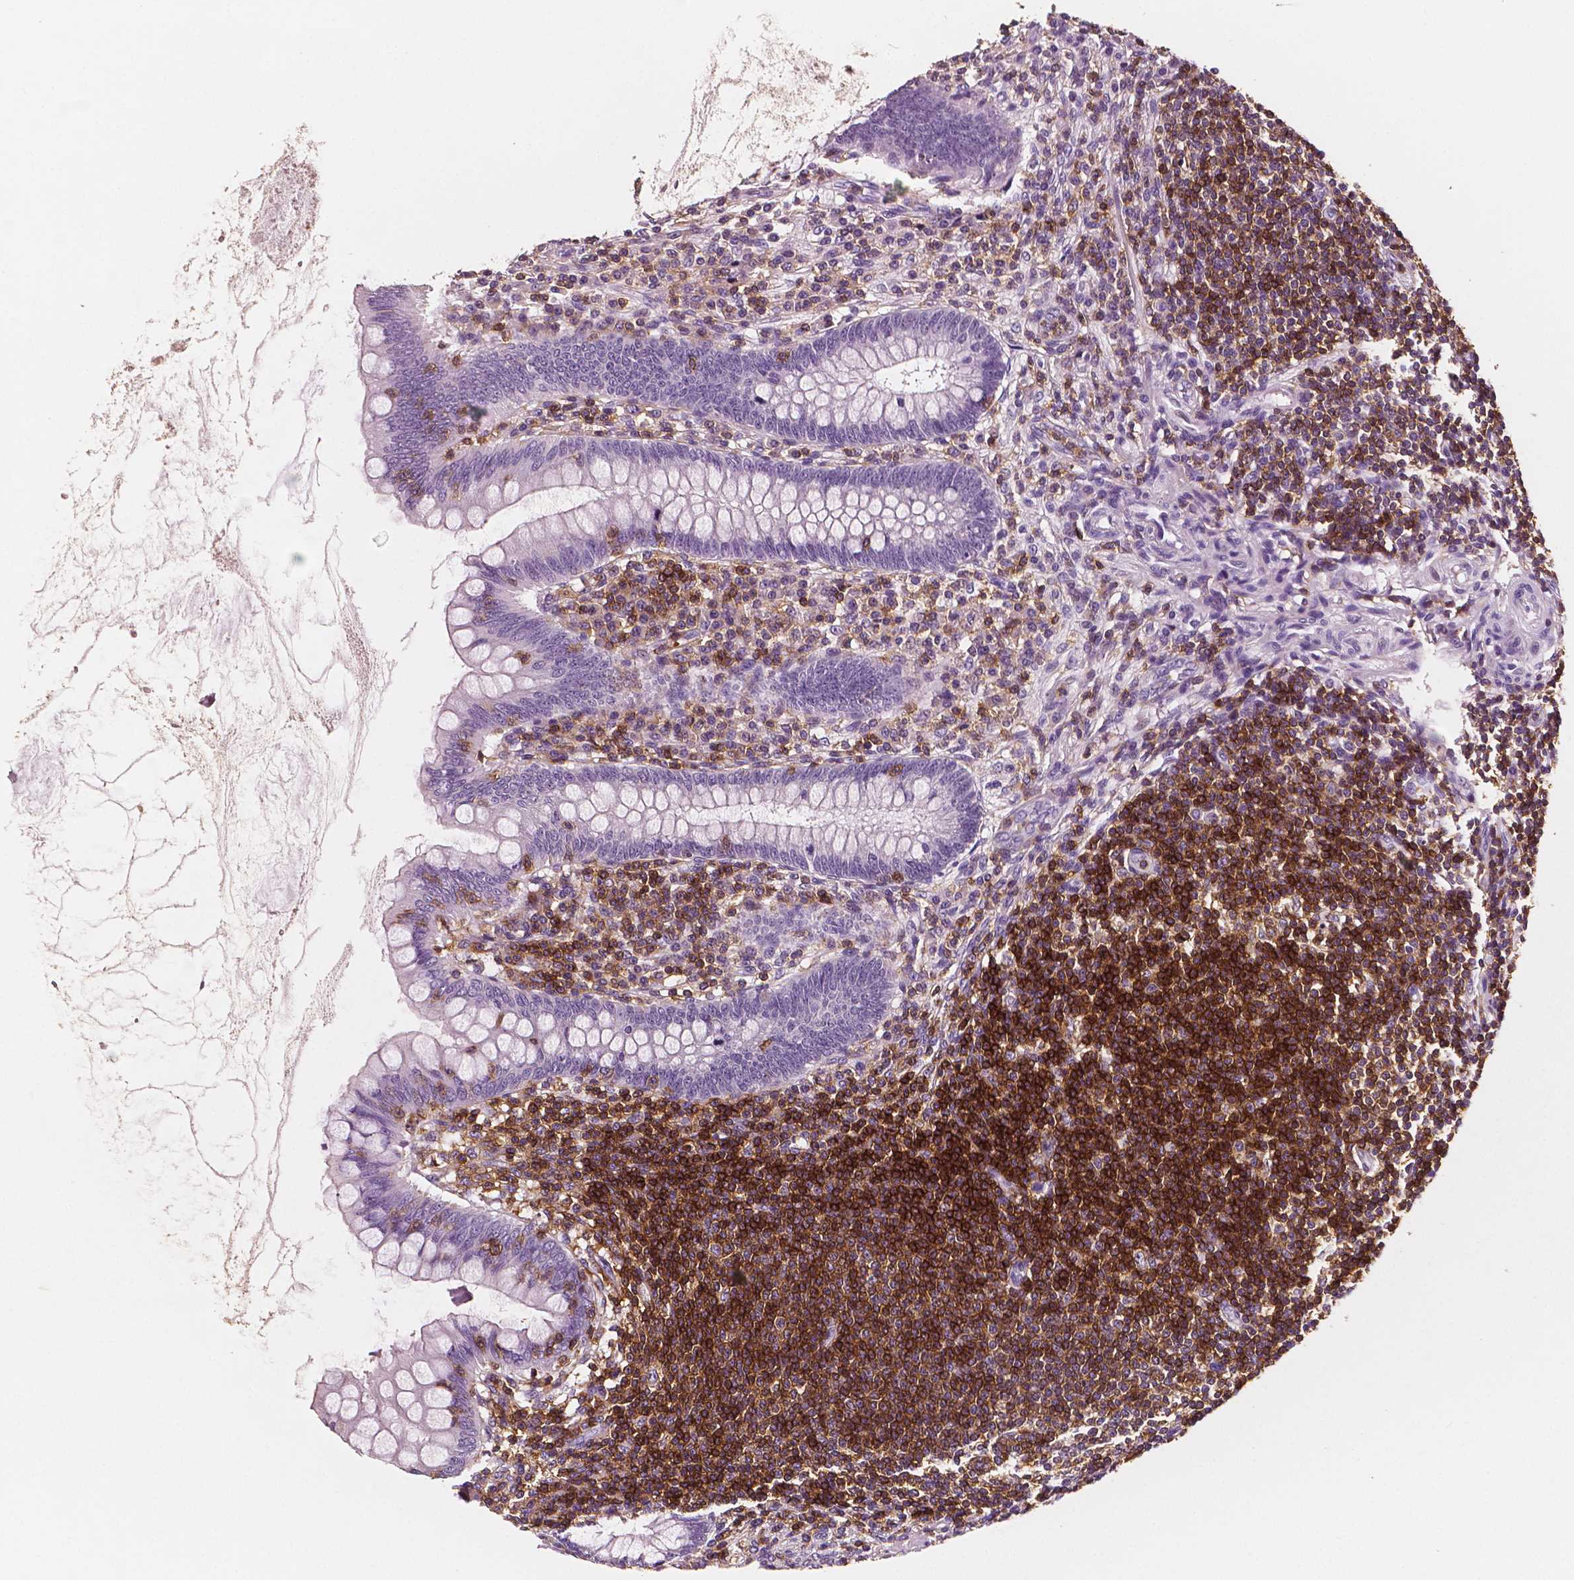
{"staining": {"intensity": "negative", "quantity": "none", "location": "none"}, "tissue": "appendix", "cell_type": "Glandular cells", "image_type": "normal", "snomed": [{"axis": "morphology", "description": "Normal tissue, NOS"}, {"axis": "topography", "description": "Appendix"}], "caption": "IHC of unremarkable appendix displays no staining in glandular cells. The staining was performed using DAB (3,3'-diaminobenzidine) to visualize the protein expression in brown, while the nuclei were stained in blue with hematoxylin (Magnification: 20x).", "gene": "PTPRC", "patient": {"sex": "female", "age": 57}}